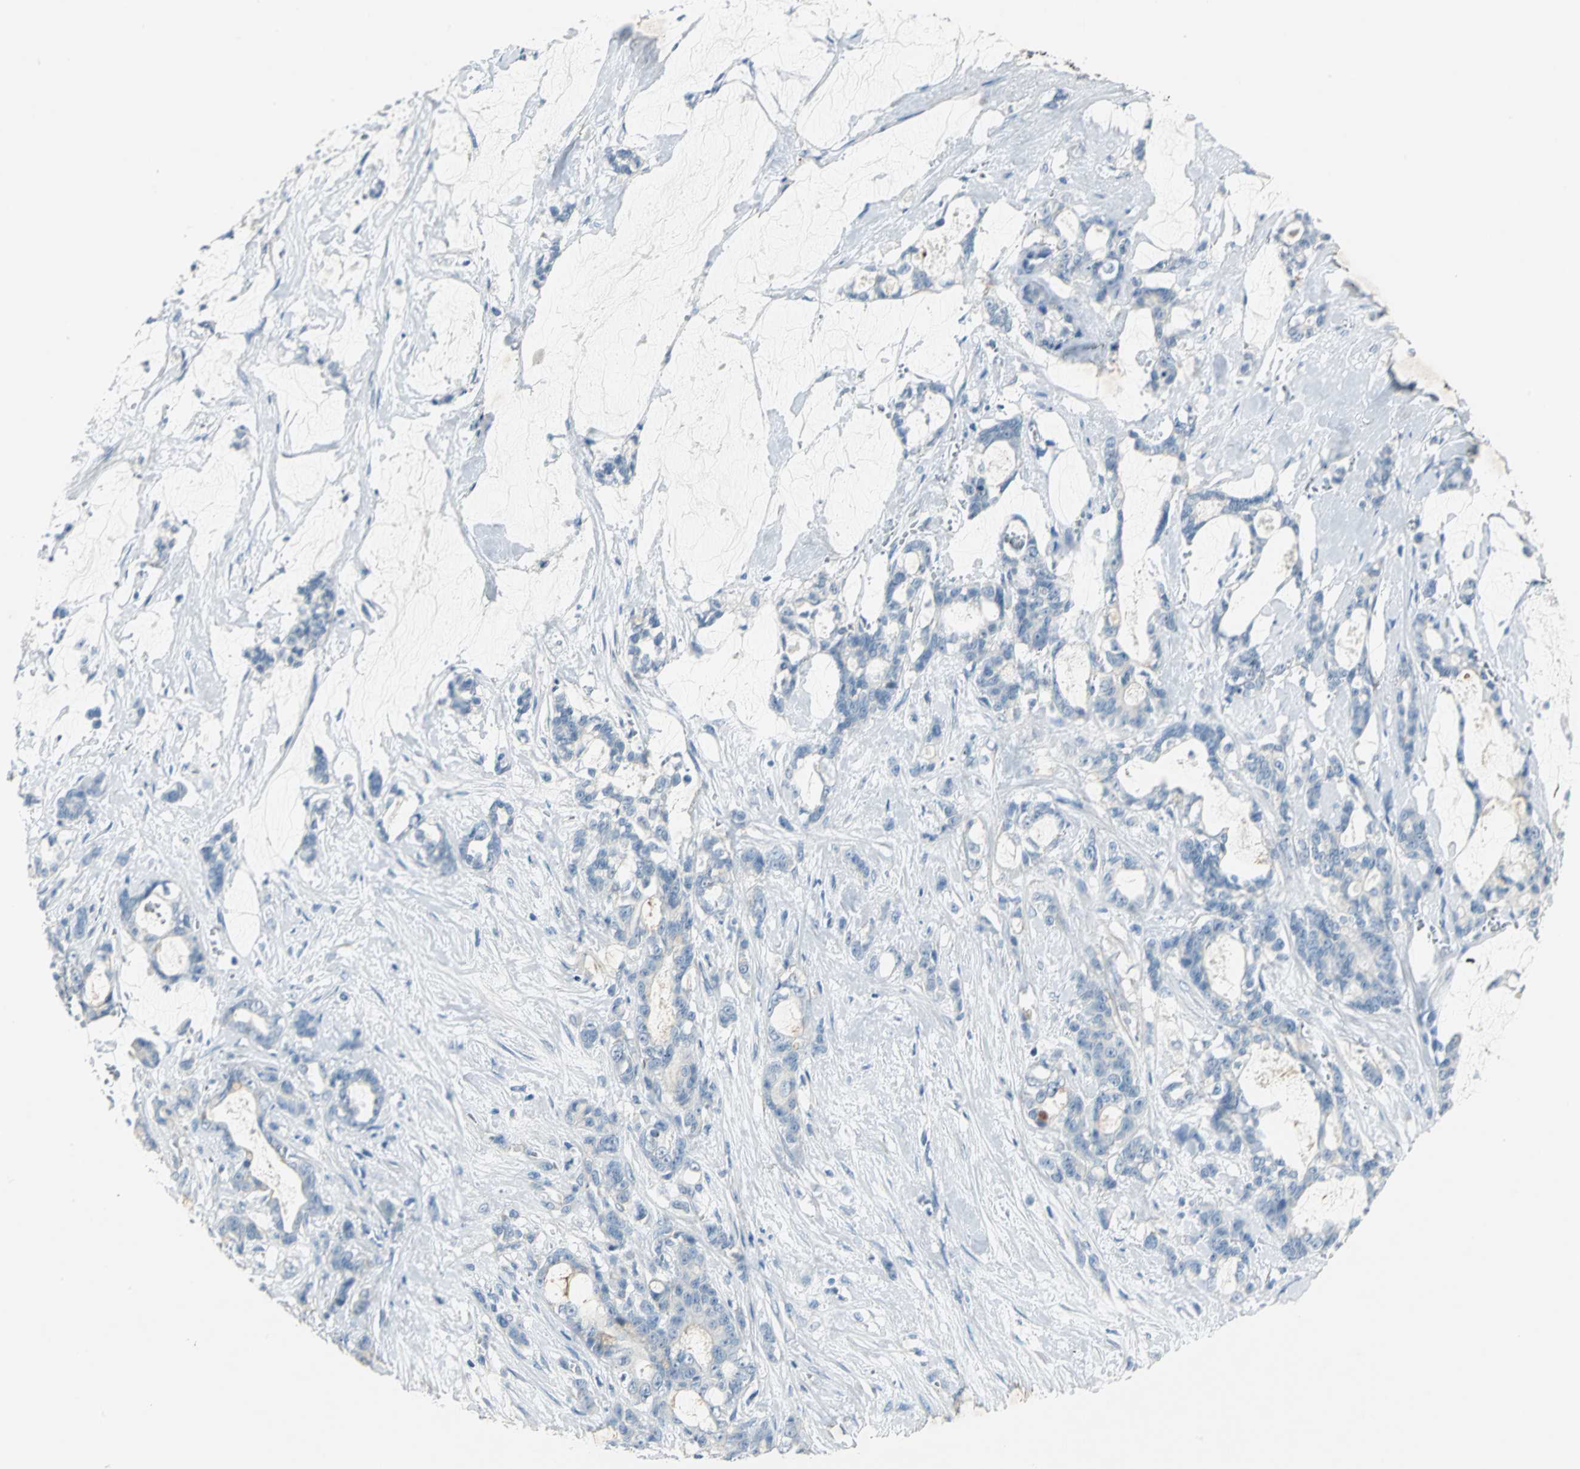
{"staining": {"intensity": "negative", "quantity": "none", "location": "none"}, "tissue": "pancreatic cancer", "cell_type": "Tumor cells", "image_type": "cancer", "snomed": [{"axis": "morphology", "description": "Adenocarcinoma, NOS"}, {"axis": "topography", "description": "Pancreas"}], "caption": "Immunohistochemistry (IHC) of pancreatic cancer demonstrates no staining in tumor cells.", "gene": "PTGDS", "patient": {"sex": "female", "age": 73}}